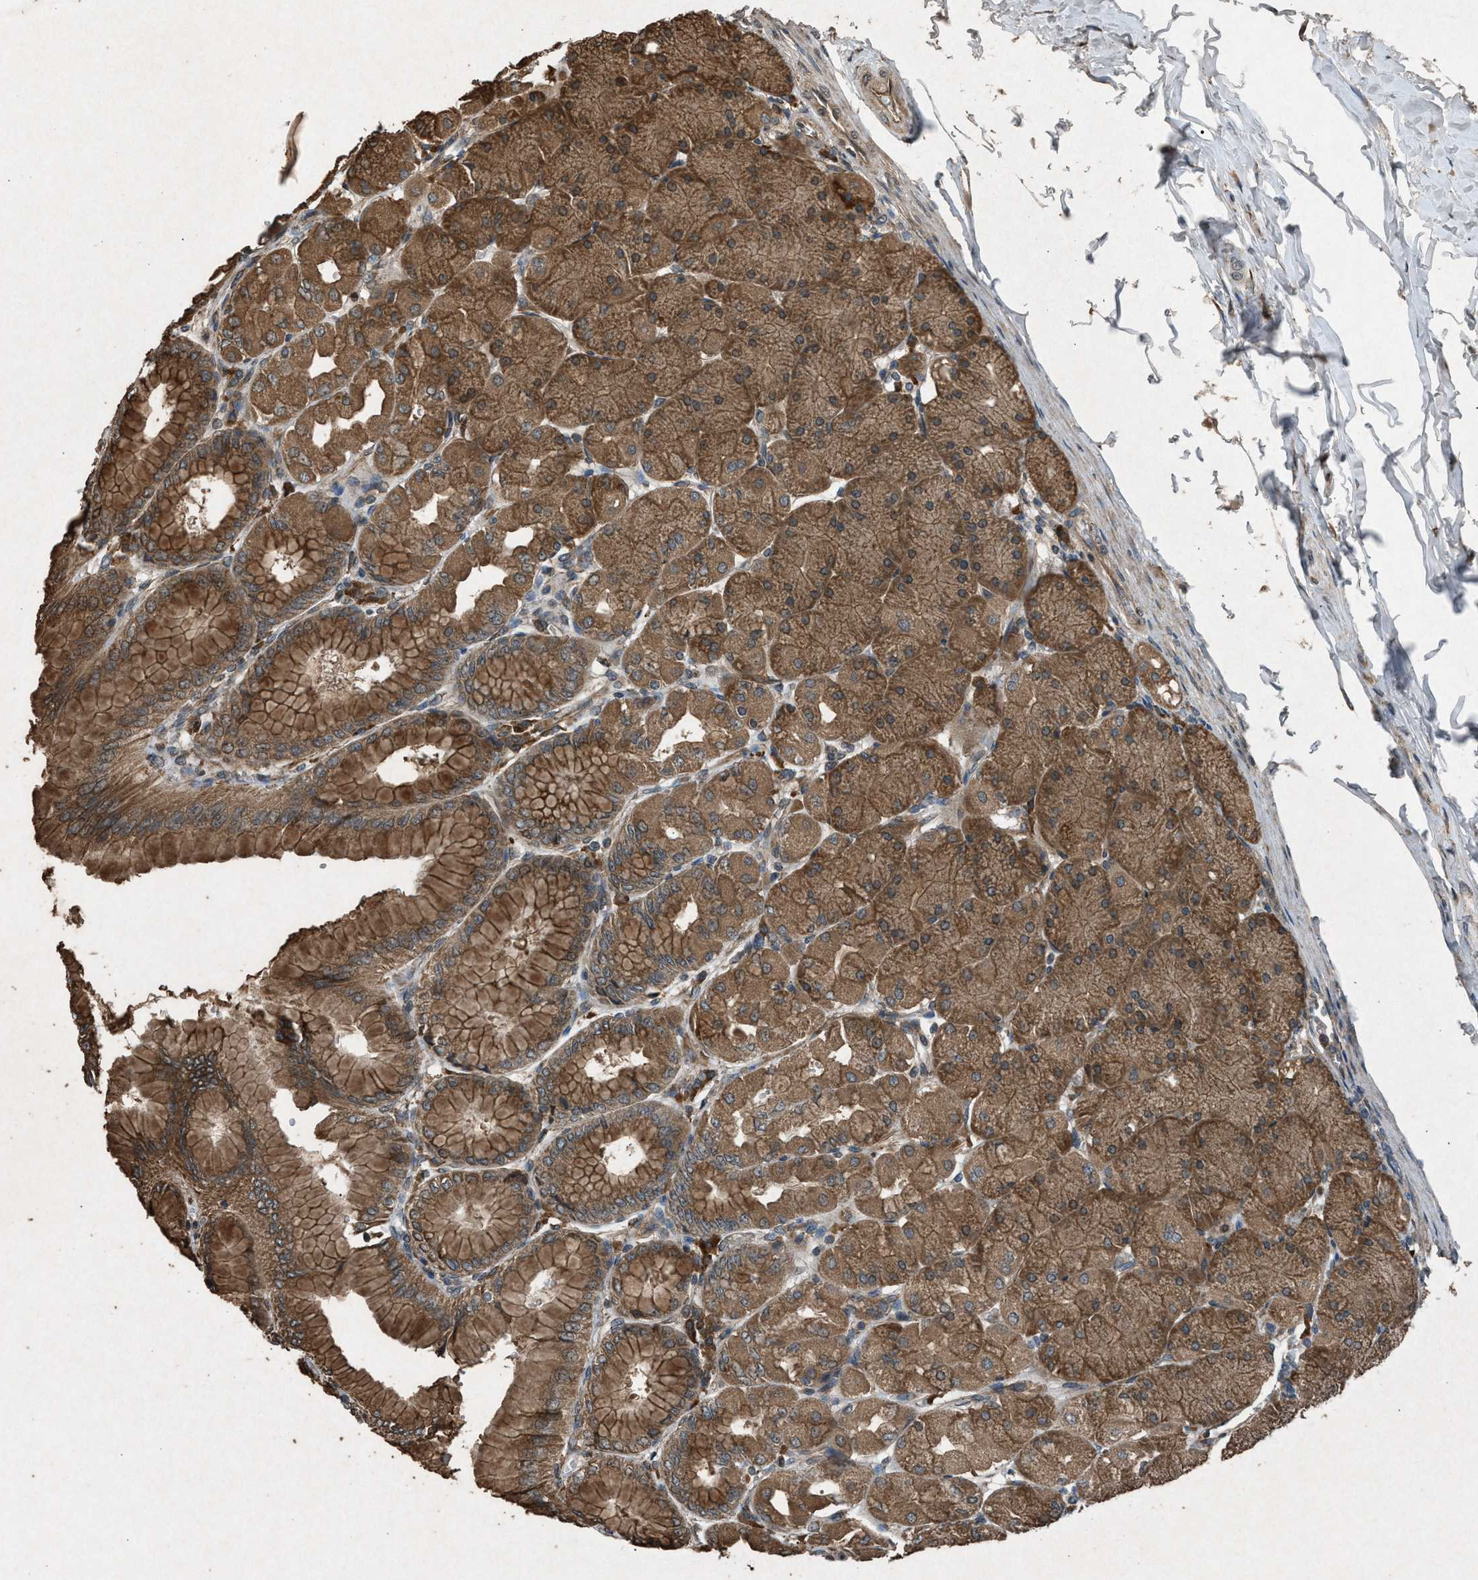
{"staining": {"intensity": "strong", "quantity": ">75%", "location": "cytoplasmic/membranous"}, "tissue": "stomach", "cell_type": "Glandular cells", "image_type": "normal", "snomed": [{"axis": "morphology", "description": "Normal tissue, NOS"}, {"axis": "topography", "description": "Stomach, upper"}], "caption": "Stomach stained with immunohistochemistry (IHC) shows strong cytoplasmic/membranous positivity in about >75% of glandular cells.", "gene": "CALR", "patient": {"sex": "female", "age": 56}}